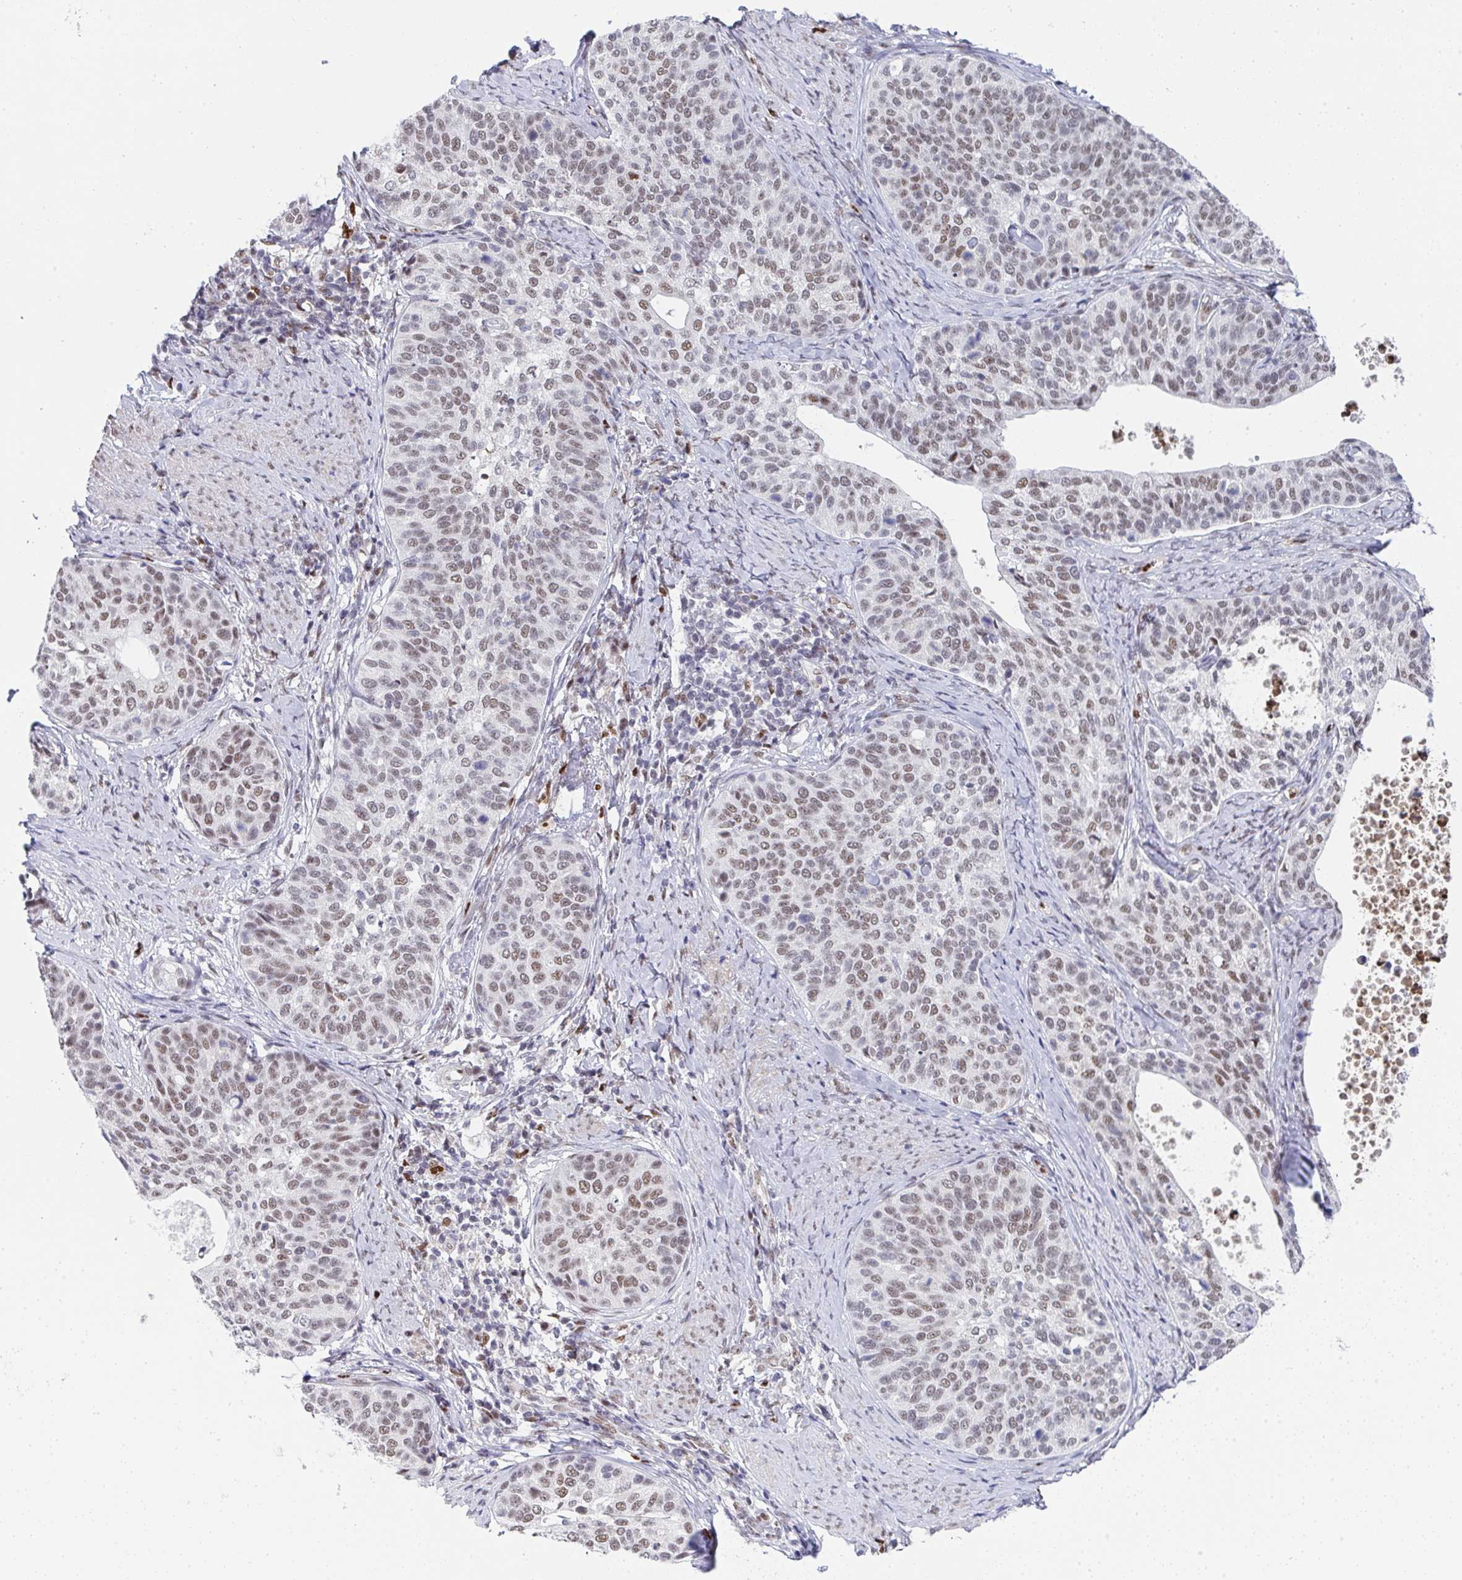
{"staining": {"intensity": "moderate", "quantity": ">75%", "location": "nuclear"}, "tissue": "cervical cancer", "cell_type": "Tumor cells", "image_type": "cancer", "snomed": [{"axis": "morphology", "description": "Squamous cell carcinoma, NOS"}, {"axis": "topography", "description": "Cervix"}], "caption": "The histopathology image demonstrates staining of cervical cancer (squamous cell carcinoma), revealing moderate nuclear protein expression (brown color) within tumor cells.", "gene": "JDP2", "patient": {"sex": "female", "age": 69}}